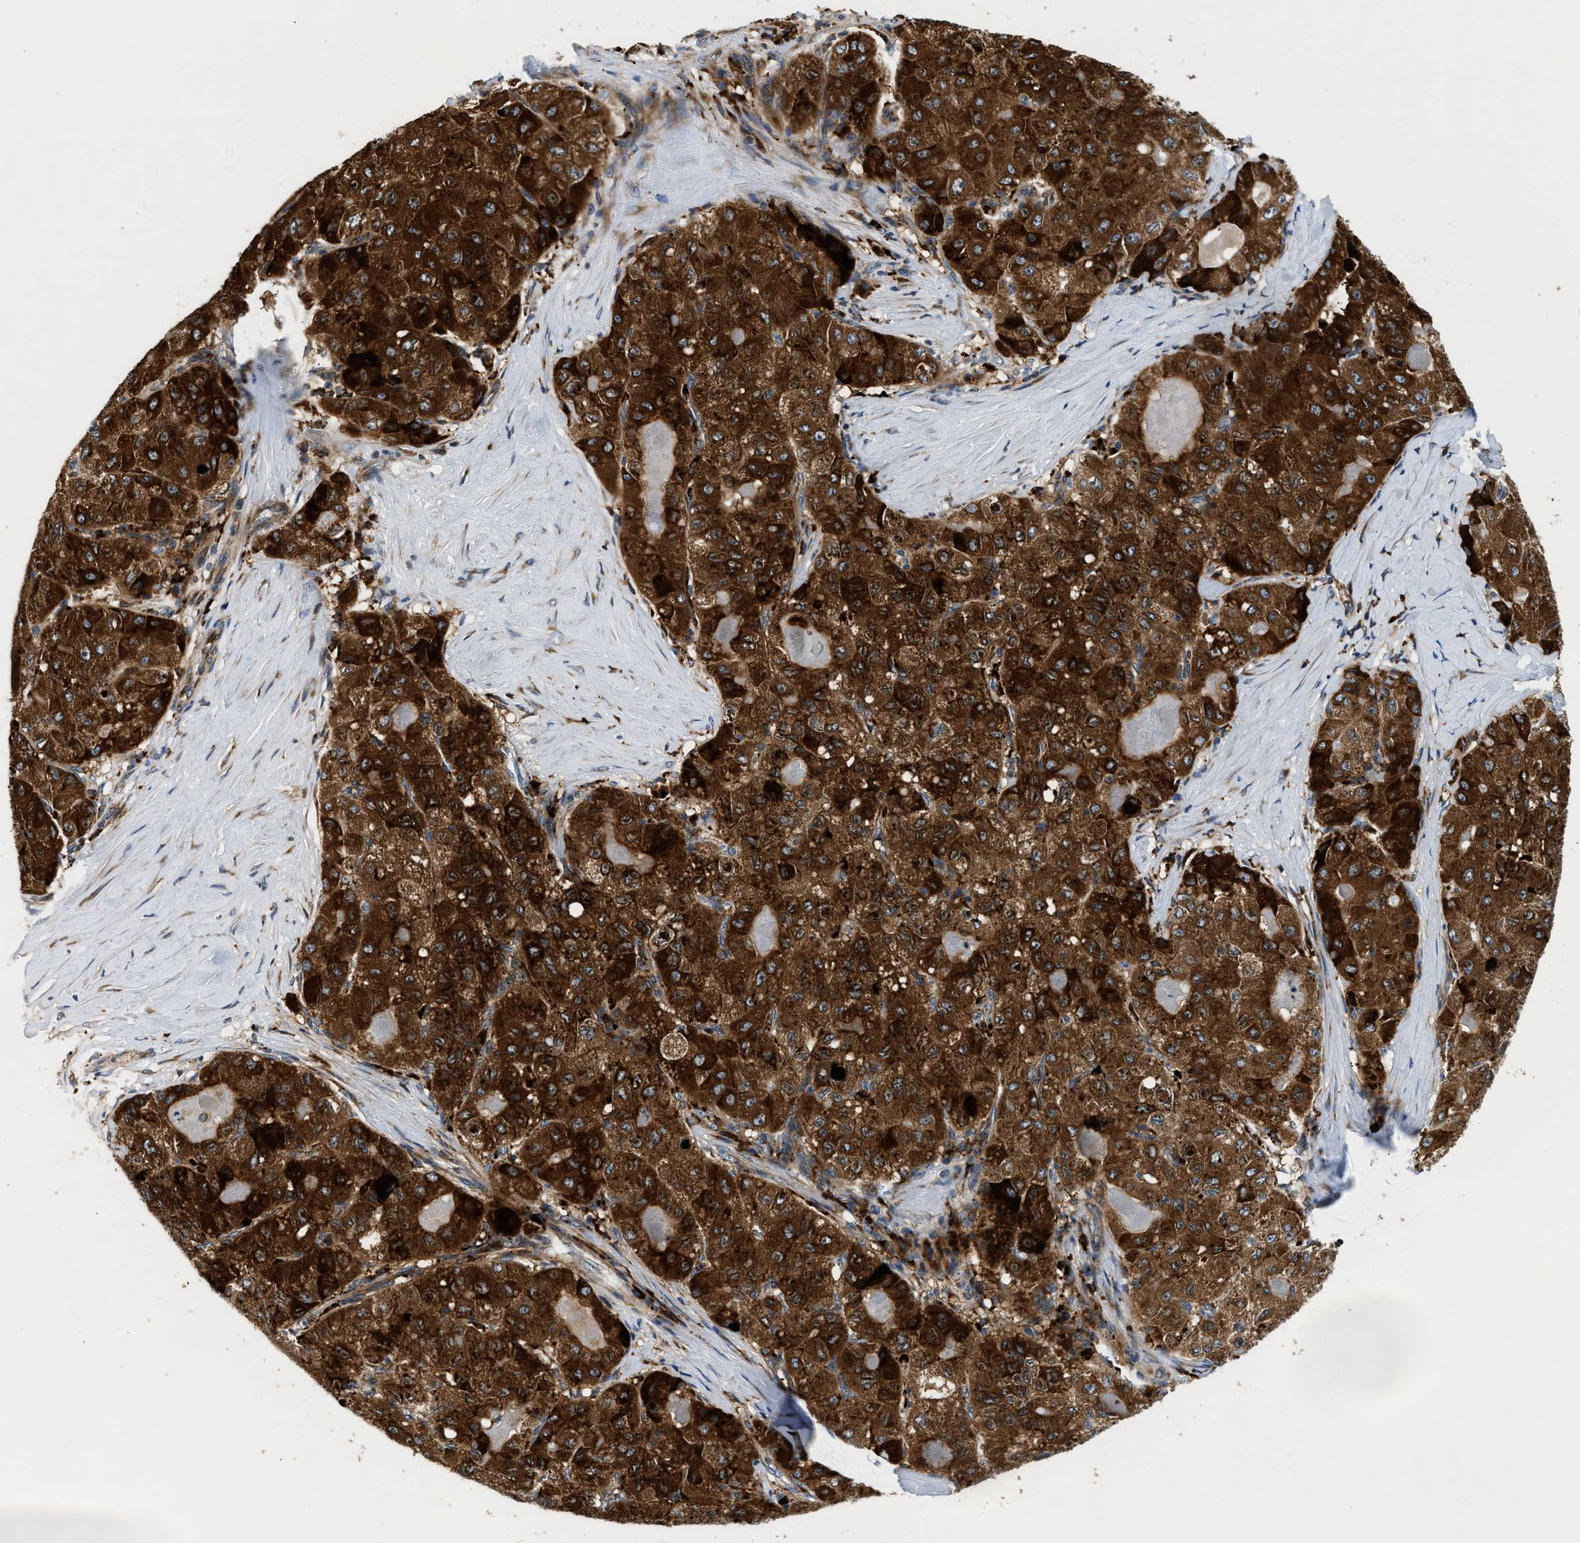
{"staining": {"intensity": "strong", "quantity": ">75%", "location": "cytoplasmic/membranous"}, "tissue": "liver cancer", "cell_type": "Tumor cells", "image_type": "cancer", "snomed": [{"axis": "morphology", "description": "Carcinoma, Hepatocellular, NOS"}, {"axis": "topography", "description": "Liver"}], "caption": "Human liver cancer stained for a protein (brown) demonstrates strong cytoplasmic/membranous positive positivity in about >75% of tumor cells.", "gene": "AMZ1", "patient": {"sex": "male", "age": 80}}